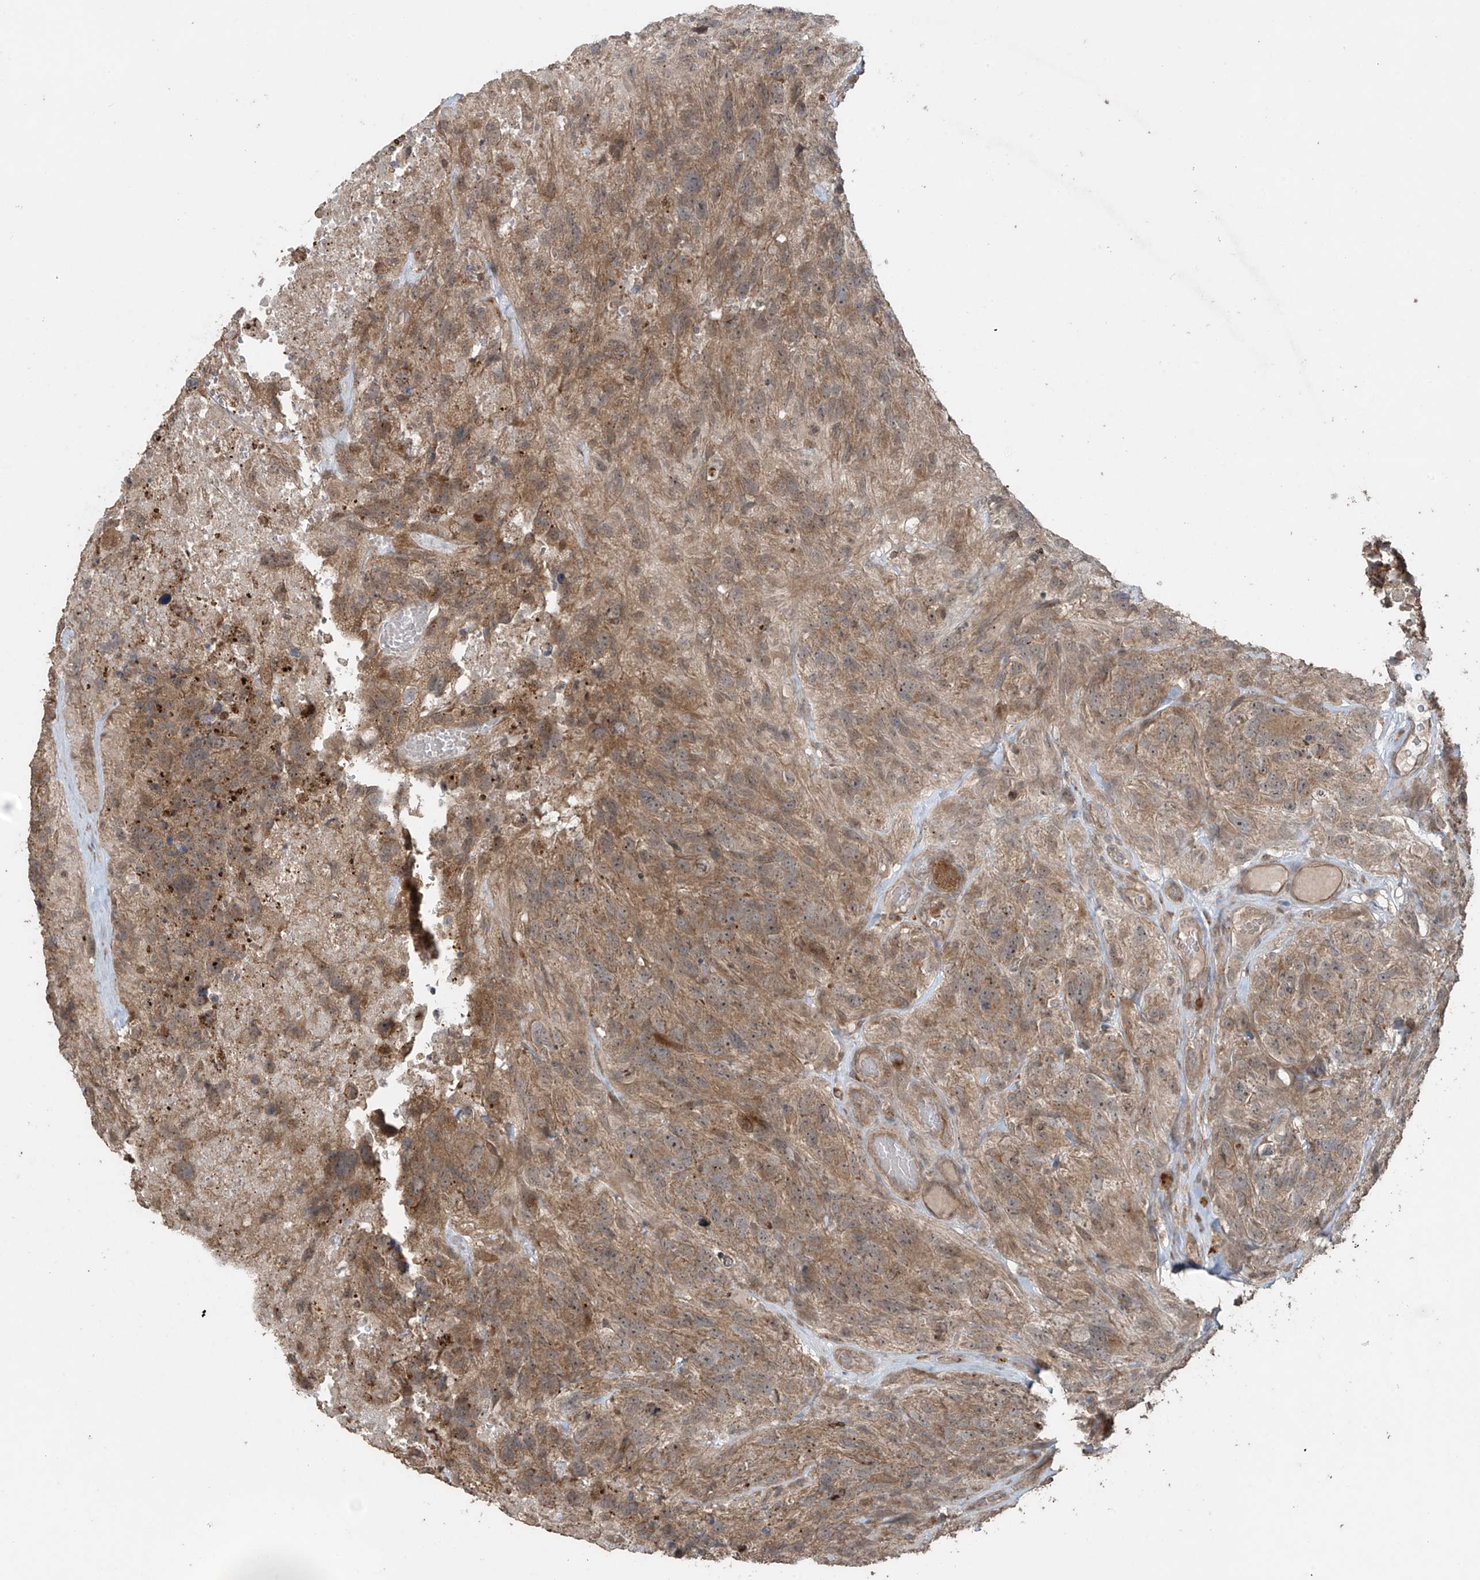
{"staining": {"intensity": "moderate", "quantity": ">75%", "location": "cytoplasmic/membranous"}, "tissue": "glioma", "cell_type": "Tumor cells", "image_type": "cancer", "snomed": [{"axis": "morphology", "description": "Glioma, malignant, High grade"}, {"axis": "topography", "description": "Brain"}], "caption": "Moderate cytoplasmic/membranous positivity for a protein is identified in approximately >75% of tumor cells of glioma using IHC.", "gene": "PGPEP1", "patient": {"sex": "male", "age": 69}}